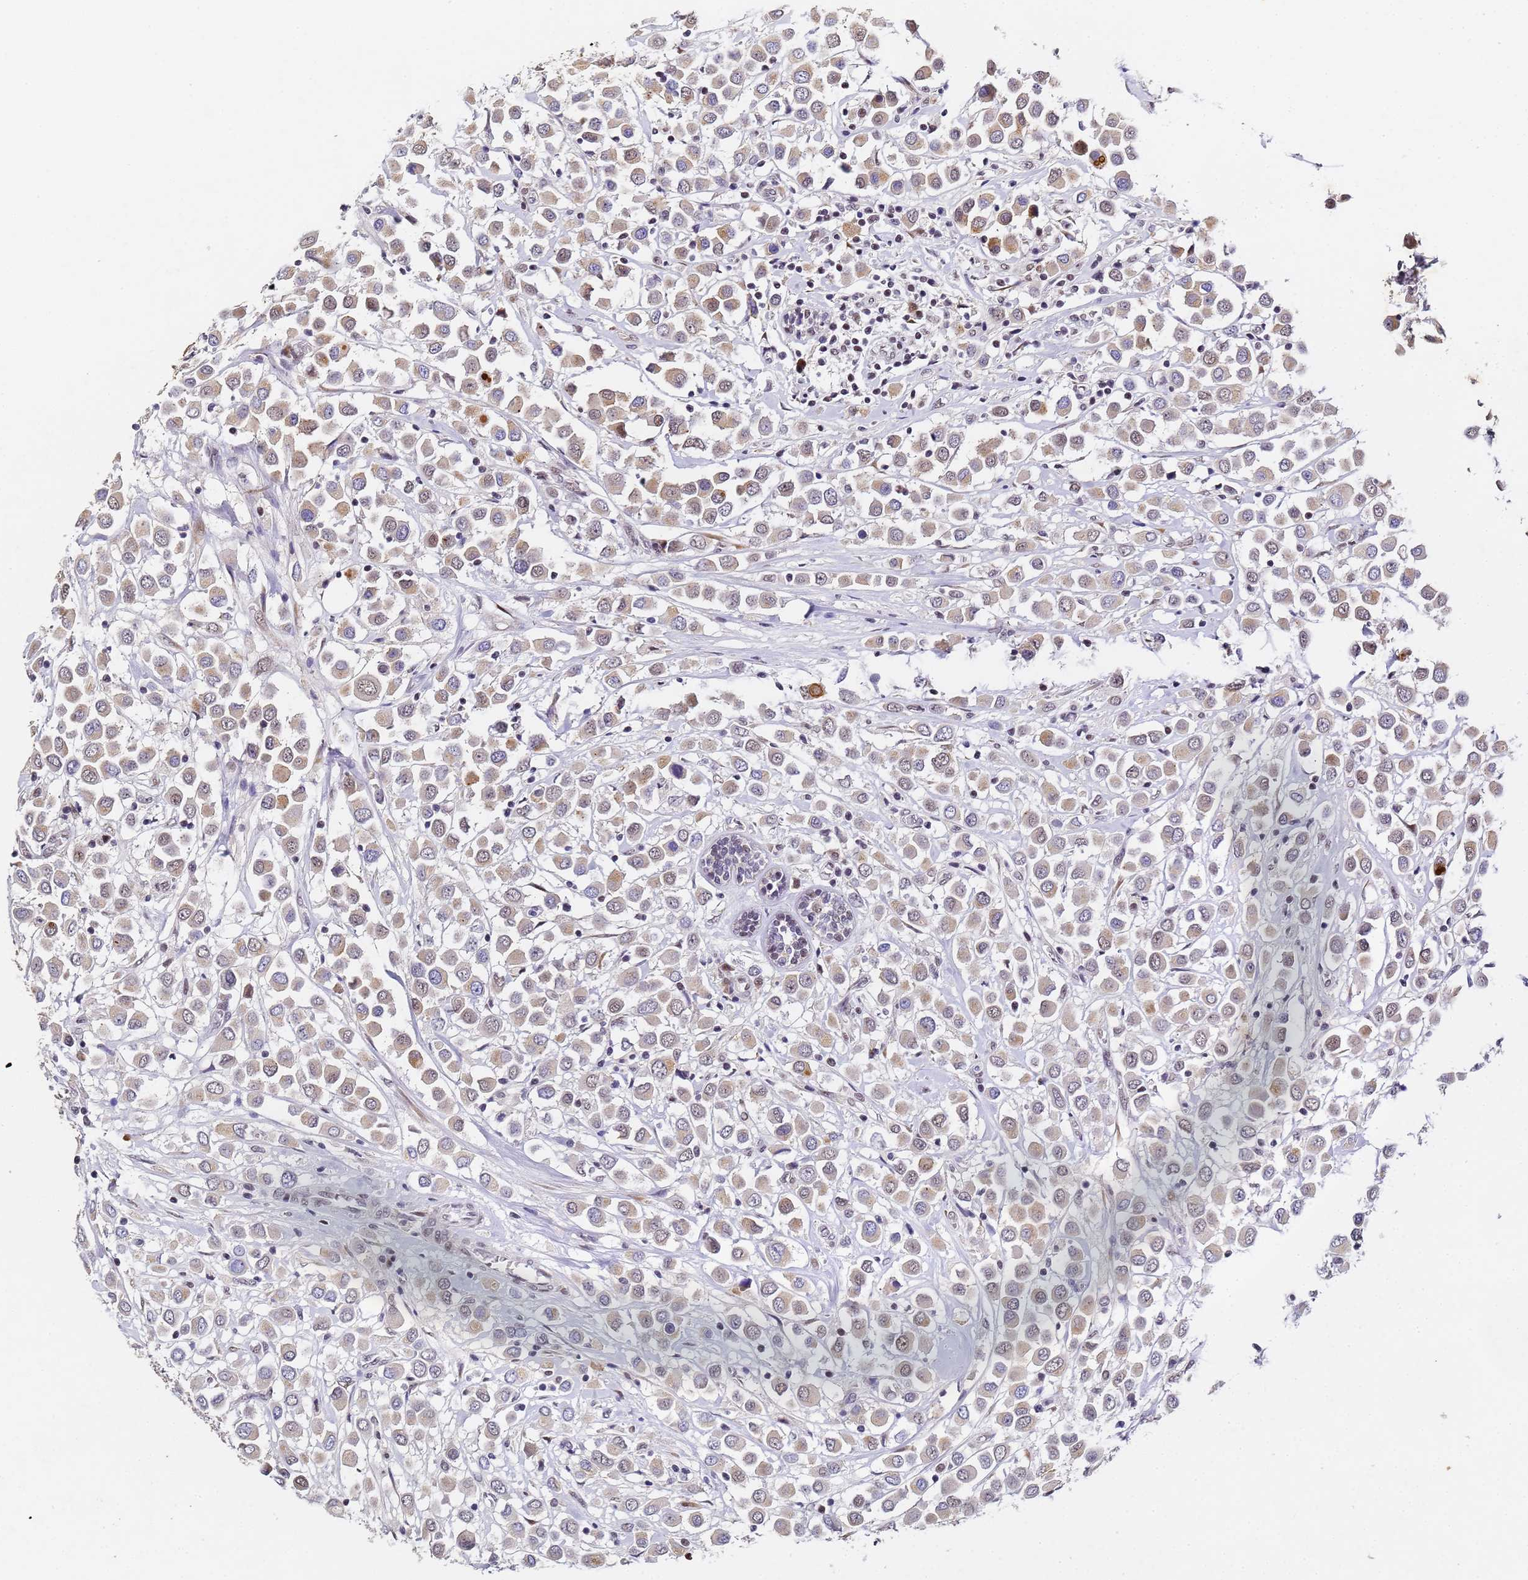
{"staining": {"intensity": "weak", "quantity": "25%-75%", "location": "cytoplasmic/membranous"}, "tissue": "breast cancer", "cell_type": "Tumor cells", "image_type": "cancer", "snomed": [{"axis": "morphology", "description": "Duct carcinoma"}, {"axis": "topography", "description": "Breast"}], "caption": "IHC of breast cancer (infiltrating ductal carcinoma) demonstrates low levels of weak cytoplasmic/membranous expression in approximately 25%-75% of tumor cells. Using DAB (3,3'-diaminobenzidine) (brown) and hematoxylin (blue) stains, captured at high magnification using brightfield microscopy.", "gene": "FNBP4", "patient": {"sex": "female", "age": 61}}